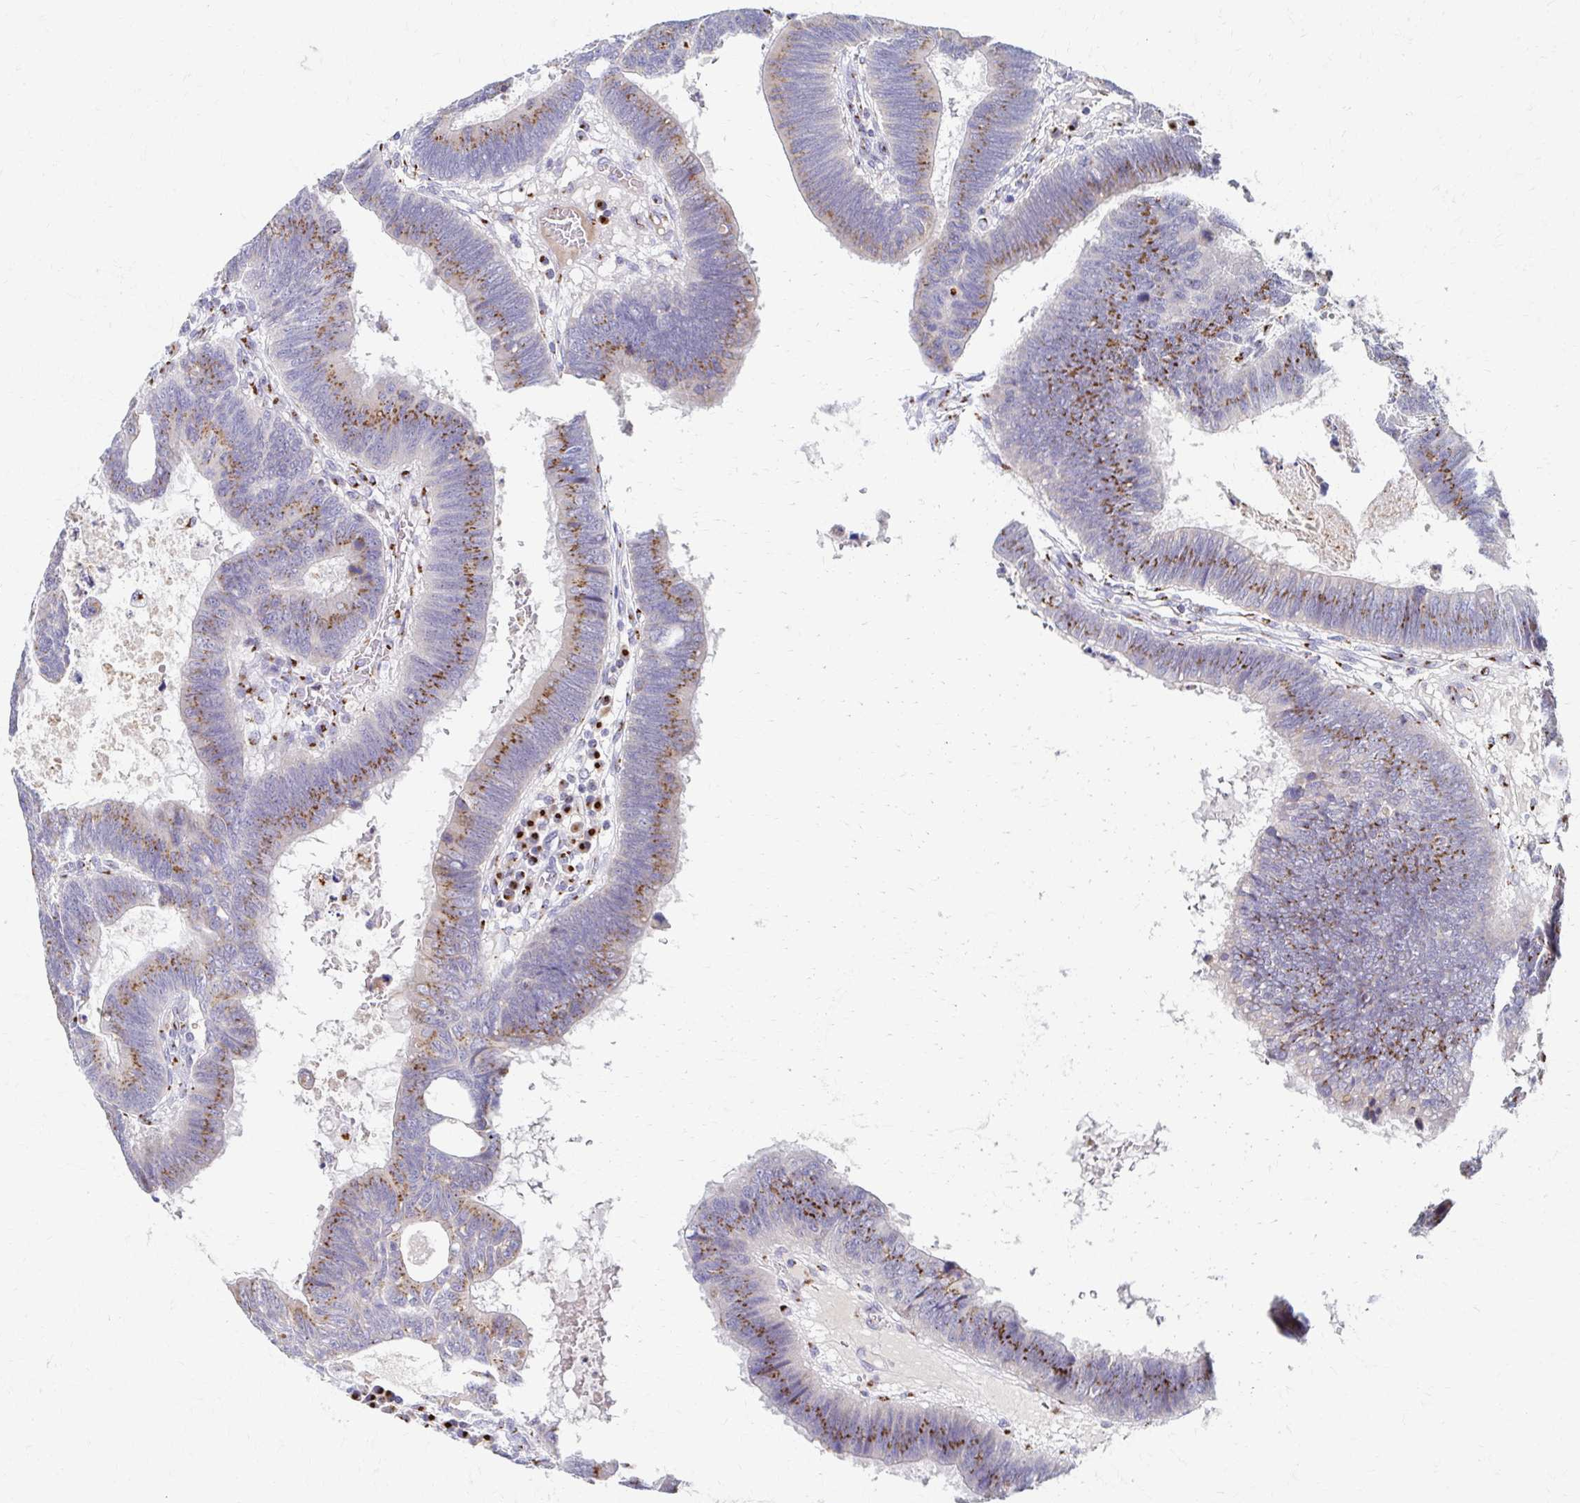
{"staining": {"intensity": "moderate", "quantity": "25%-75%", "location": "cytoplasmic/membranous"}, "tissue": "colorectal cancer", "cell_type": "Tumor cells", "image_type": "cancer", "snomed": [{"axis": "morphology", "description": "Adenocarcinoma, NOS"}, {"axis": "topography", "description": "Colon"}], "caption": "A micrograph of colorectal cancer (adenocarcinoma) stained for a protein displays moderate cytoplasmic/membranous brown staining in tumor cells.", "gene": "TM9SF1", "patient": {"sex": "male", "age": 62}}